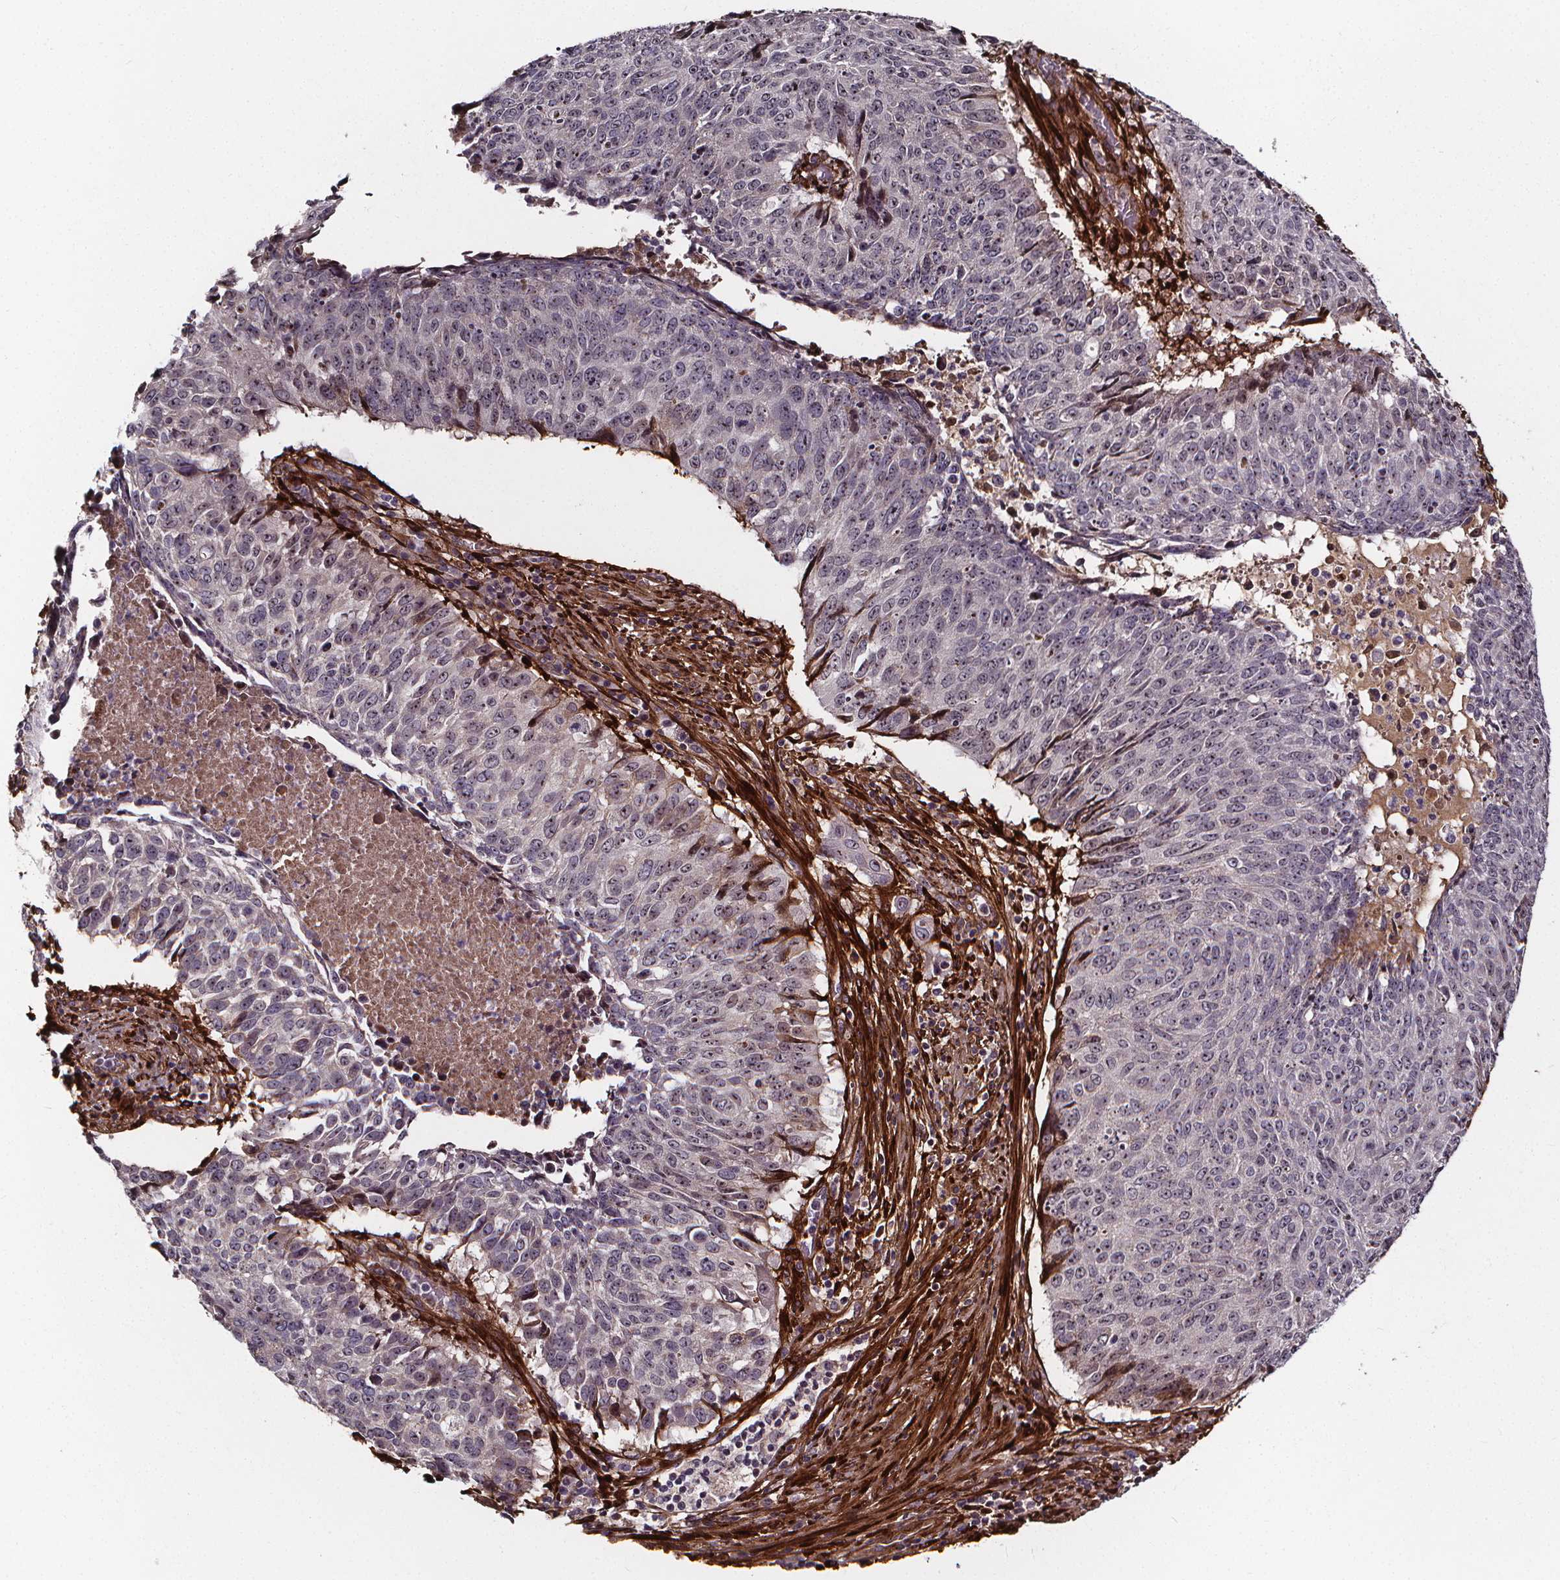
{"staining": {"intensity": "negative", "quantity": "none", "location": "none"}, "tissue": "lung cancer", "cell_type": "Tumor cells", "image_type": "cancer", "snomed": [{"axis": "morphology", "description": "Normal tissue, NOS"}, {"axis": "morphology", "description": "Squamous cell carcinoma, NOS"}, {"axis": "topography", "description": "Bronchus"}, {"axis": "topography", "description": "Lung"}], "caption": "Tumor cells are negative for protein expression in human lung squamous cell carcinoma. Brightfield microscopy of immunohistochemistry stained with DAB (3,3'-diaminobenzidine) (brown) and hematoxylin (blue), captured at high magnification.", "gene": "AEBP1", "patient": {"sex": "male", "age": 64}}